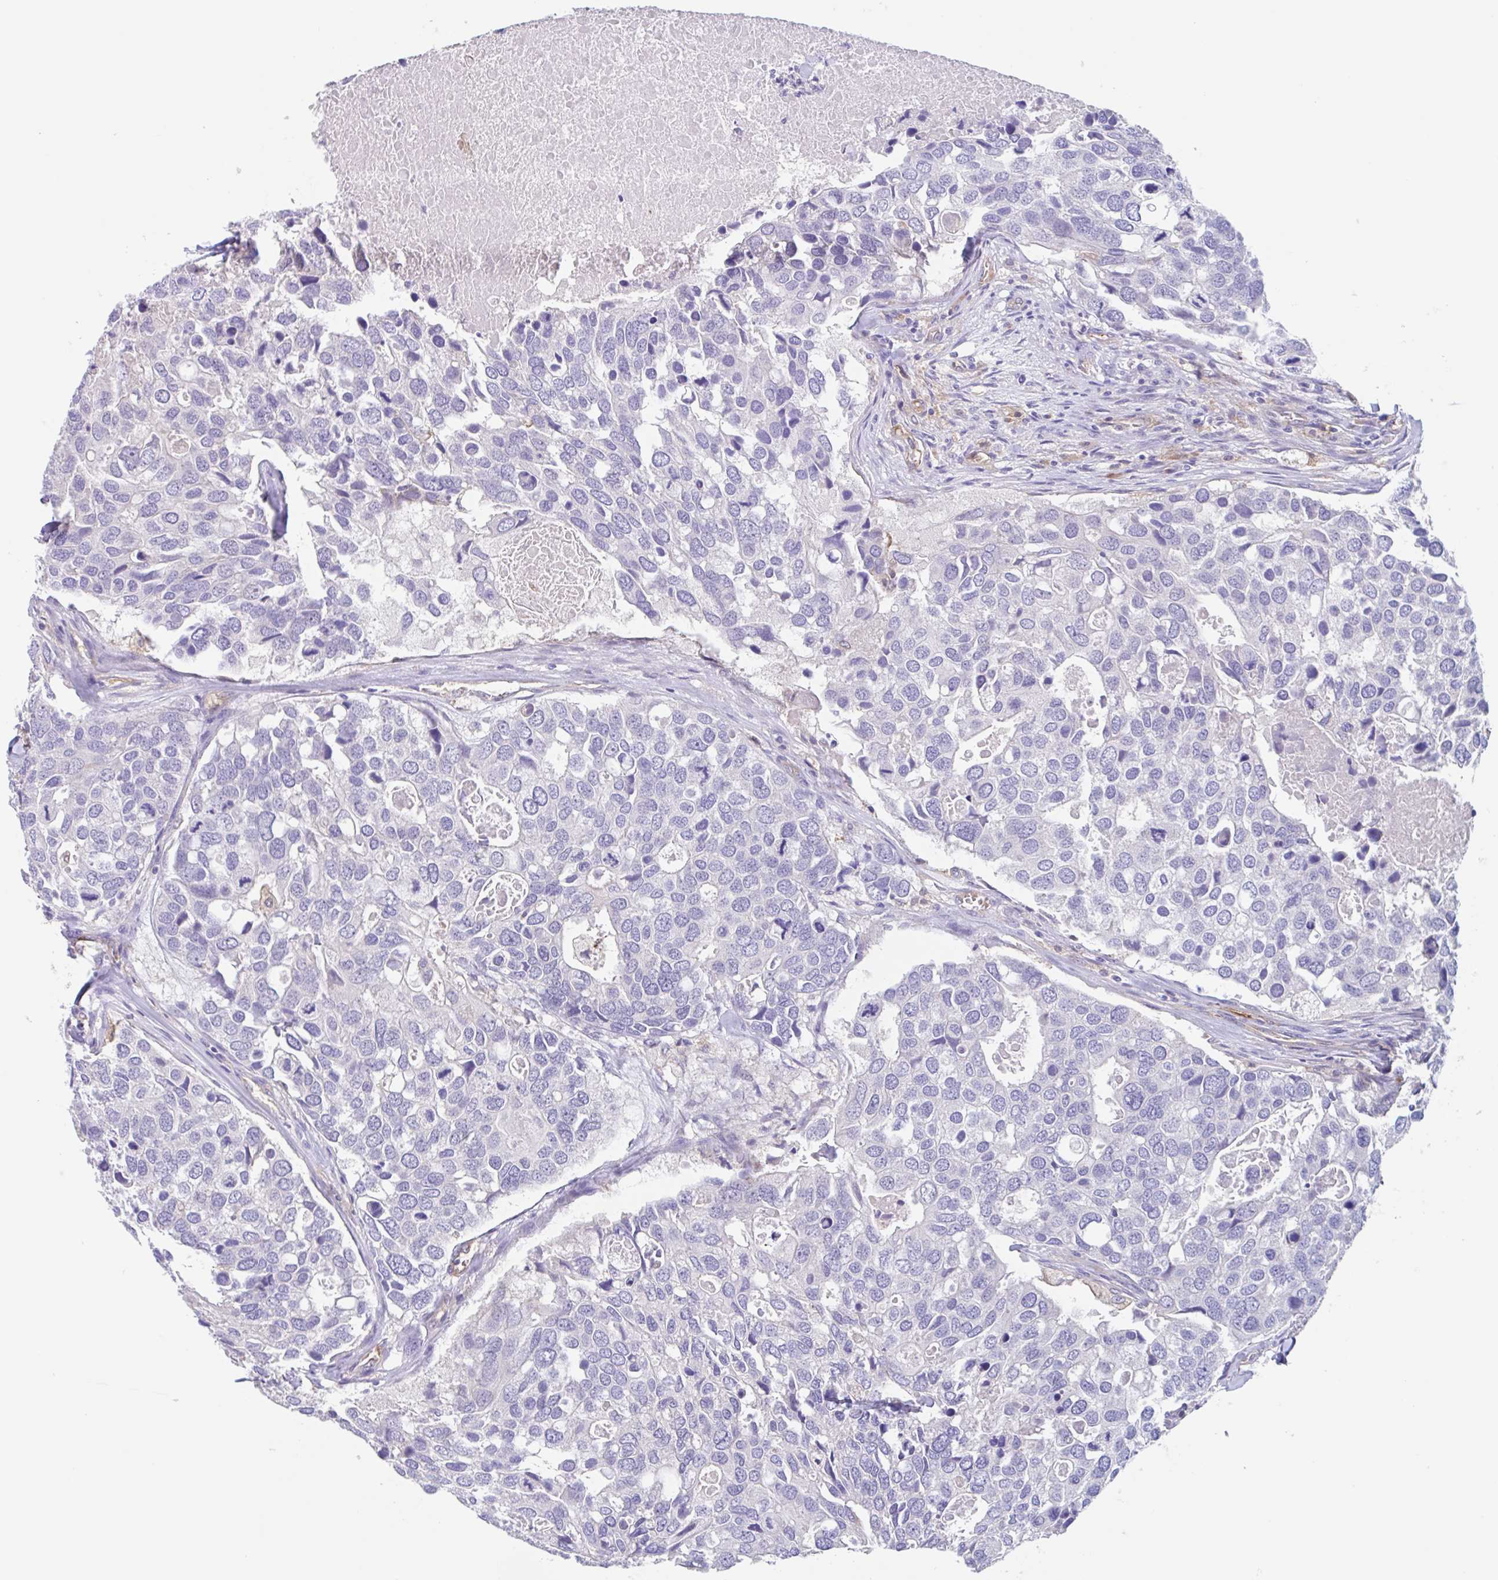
{"staining": {"intensity": "negative", "quantity": "none", "location": "none"}, "tissue": "breast cancer", "cell_type": "Tumor cells", "image_type": "cancer", "snomed": [{"axis": "morphology", "description": "Duct carcinoma"}, {"axis": "topography", "description": "Breast"}], "caption": "Immunohistochemistry (IHC) of human intraductal carcinoma (breast) demonstrates no positivity in tumor cells.", "gene": "EHD4", "patient": {"sex": "female", "age": 83}}